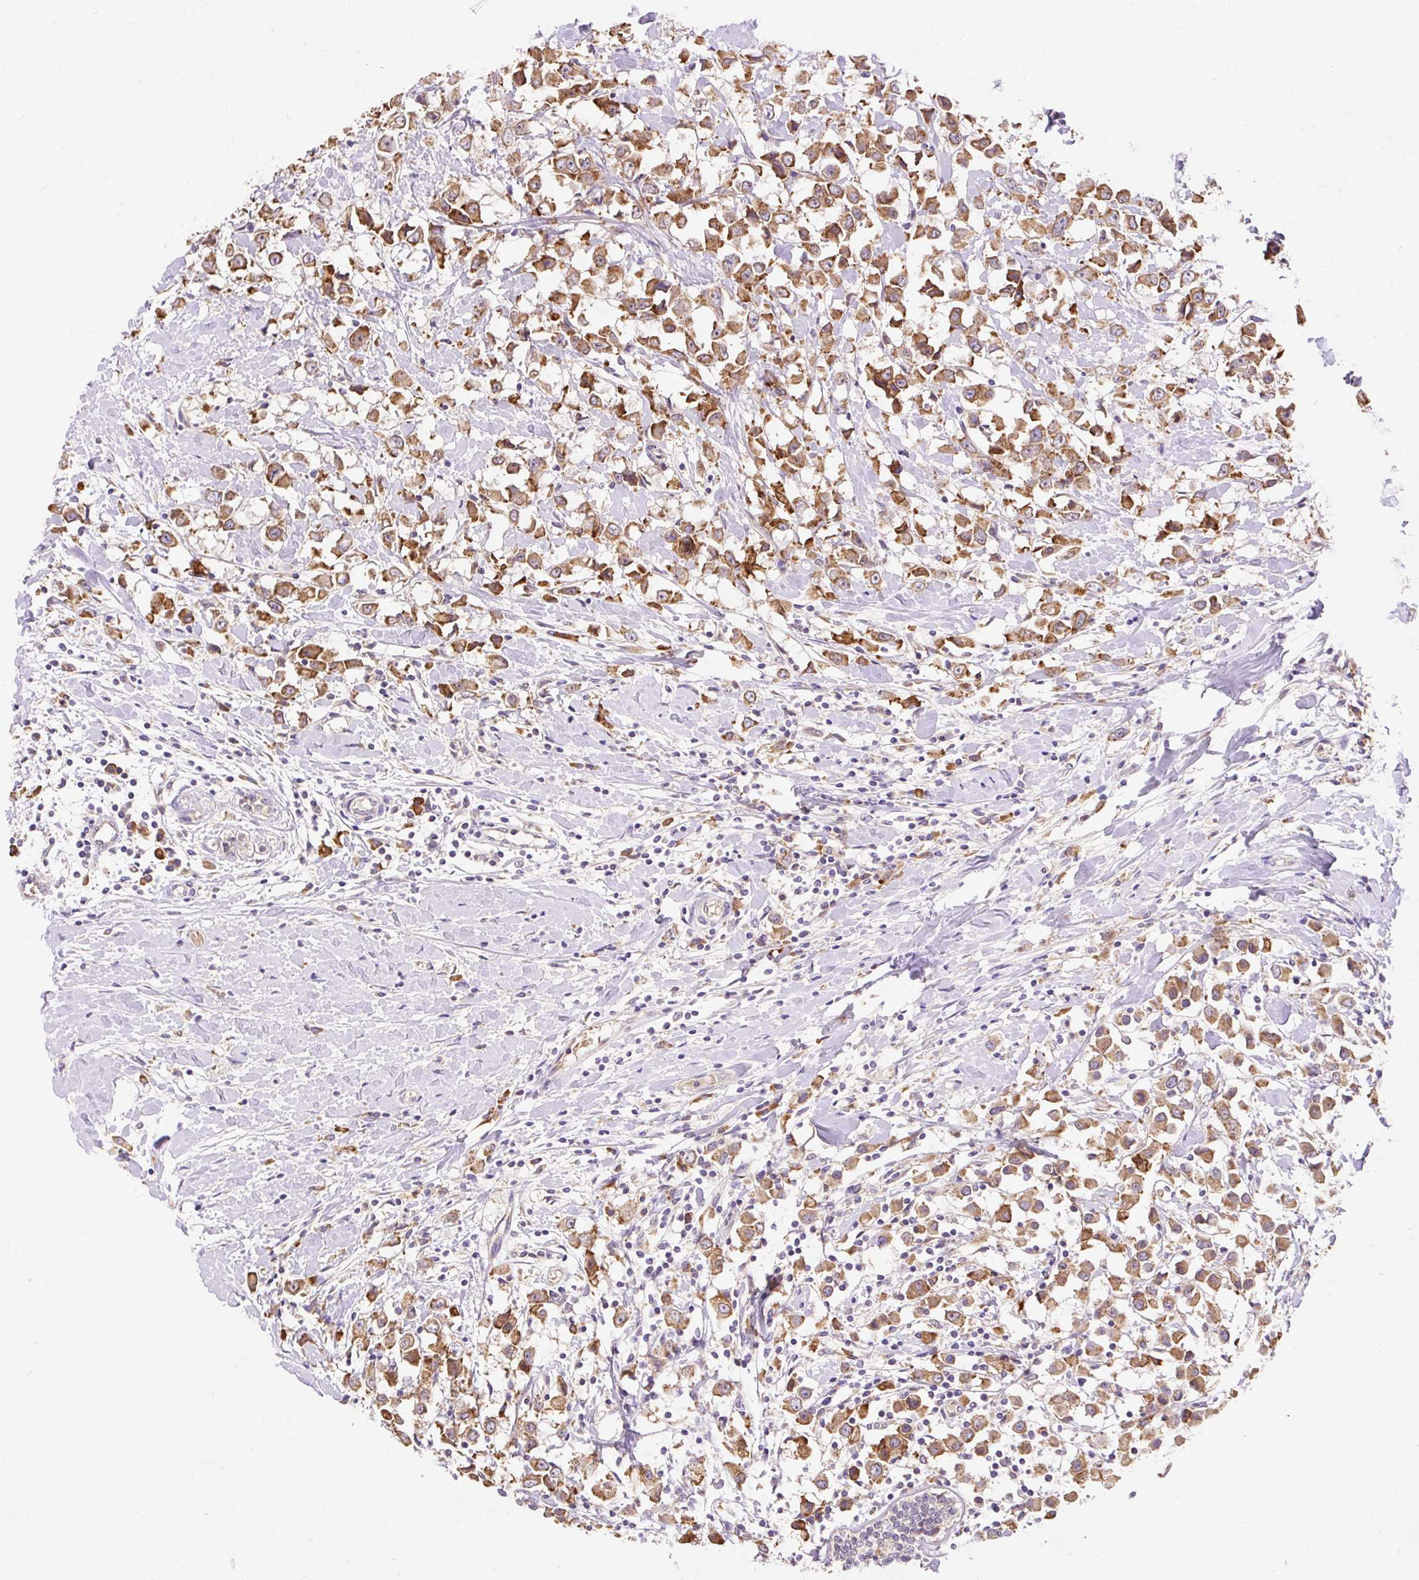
{"staining": {"intensity": "moderate", "quantity": ">75%", "location": "cytoplasmic/membranous"}, "tissue": "breast cancer", "cell_type": "Tumor cells", "image_type": "cancer", "snomed": [{"axis": "morphology", "description": "Duct carcinoma"}, {"axis": "topography", "description": "Breast"}], "caption": "Protein staining by immunohistochemistry (IHC) shows moderate cytoplasmic/membranous expression in approximately >75% of tumor cells in breast invasive ductal carcinoma.", "gene": "SEC63", "patient": {"sex": "female", "age": 61}}